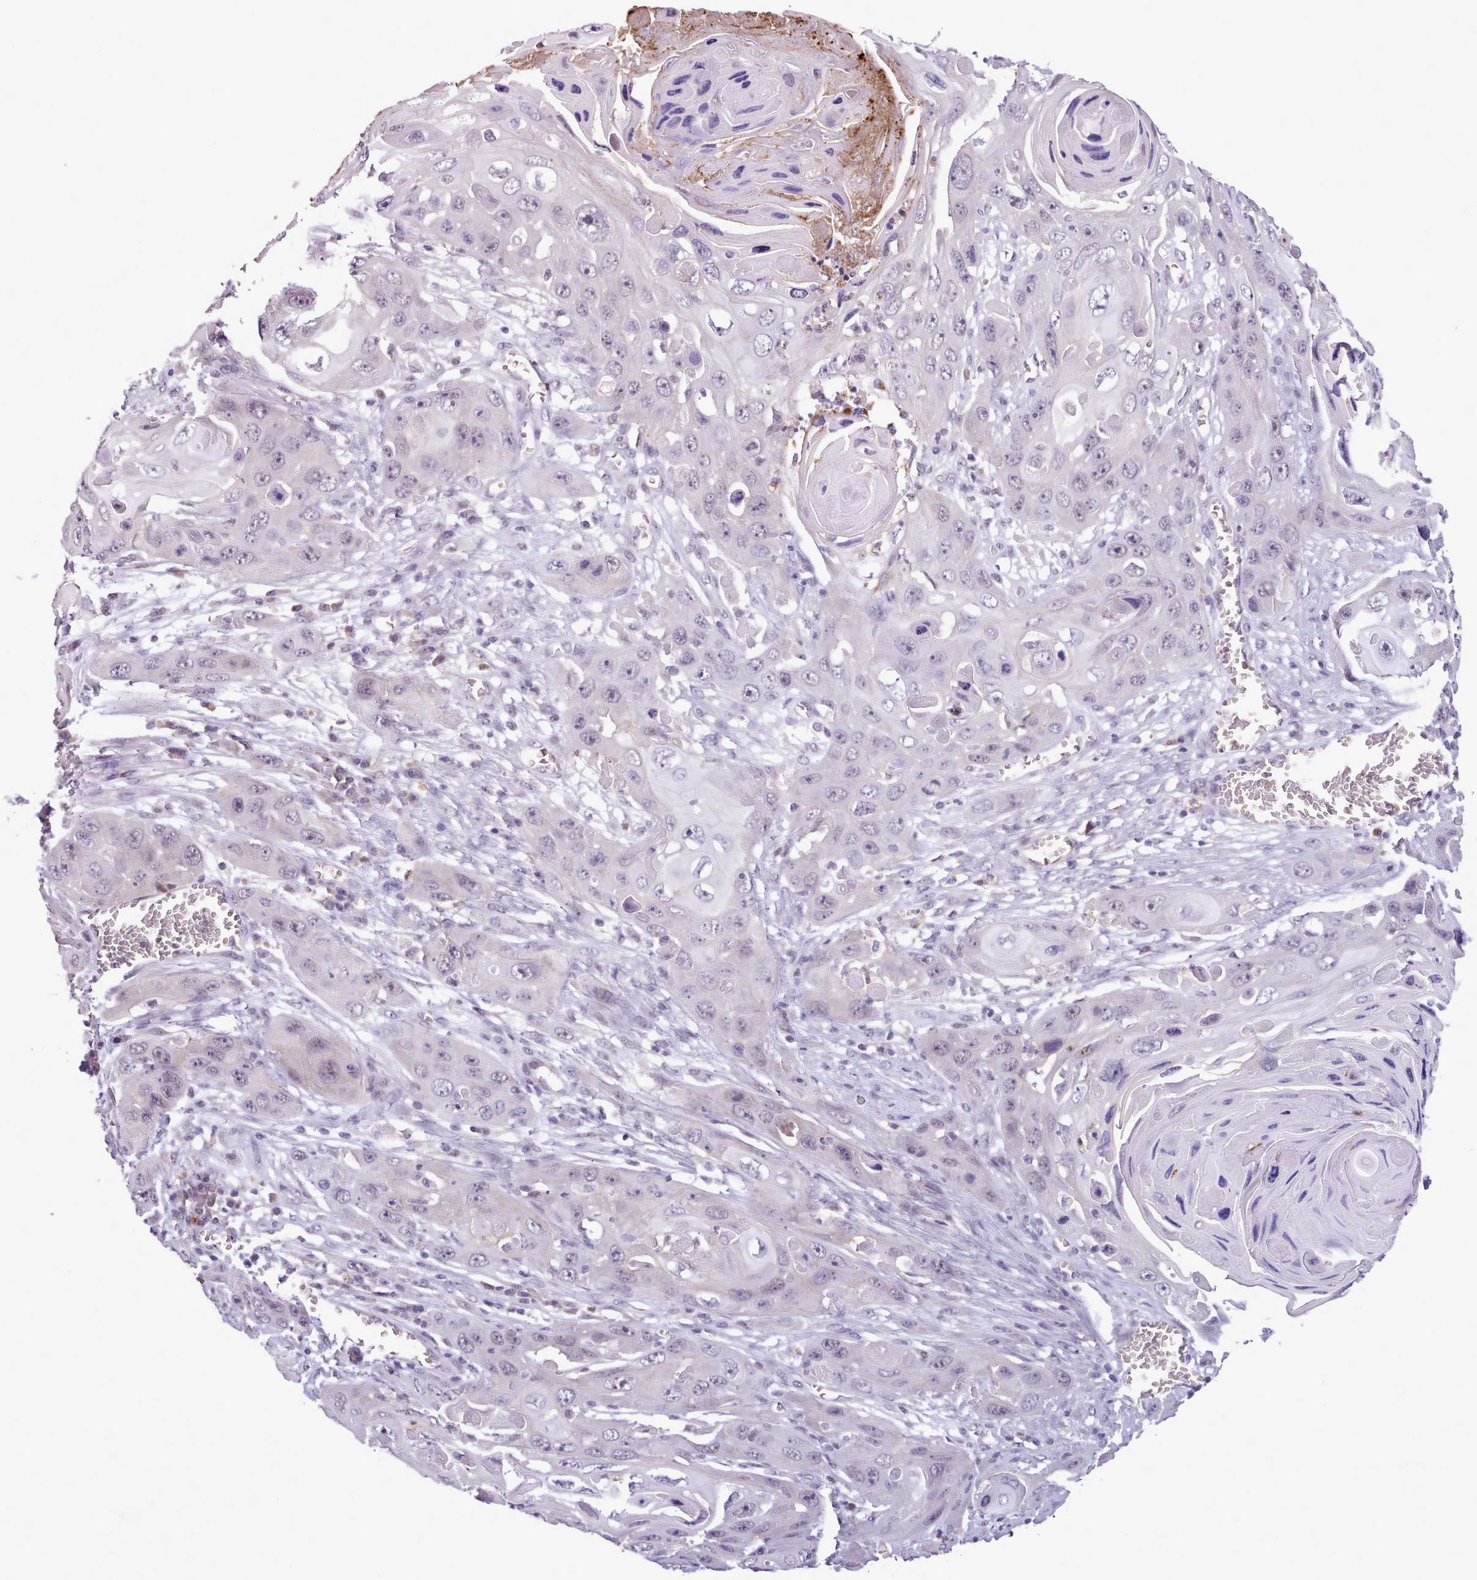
{"staining": {"intensity": "negative", "quantity": "none", "location": "none"}, "tissue": "skin cancer", "cell_type": "Tumor cells", "image_type": "cancer", "snomed": [{"axis": "morphology", "description": "Squamous cell carcinoma, NOS"}, {"axis": "topography", "description": "Skin"}], "caption": "Immunohistochemistry photomicrograph of neoplastic tissue: skin cancer (squamous cell carcinoma) stained with DAB displays no significant protein expression in tumor cells.", "gene": "KCTD16", "patient": {"sex": "male", "age": 55}}